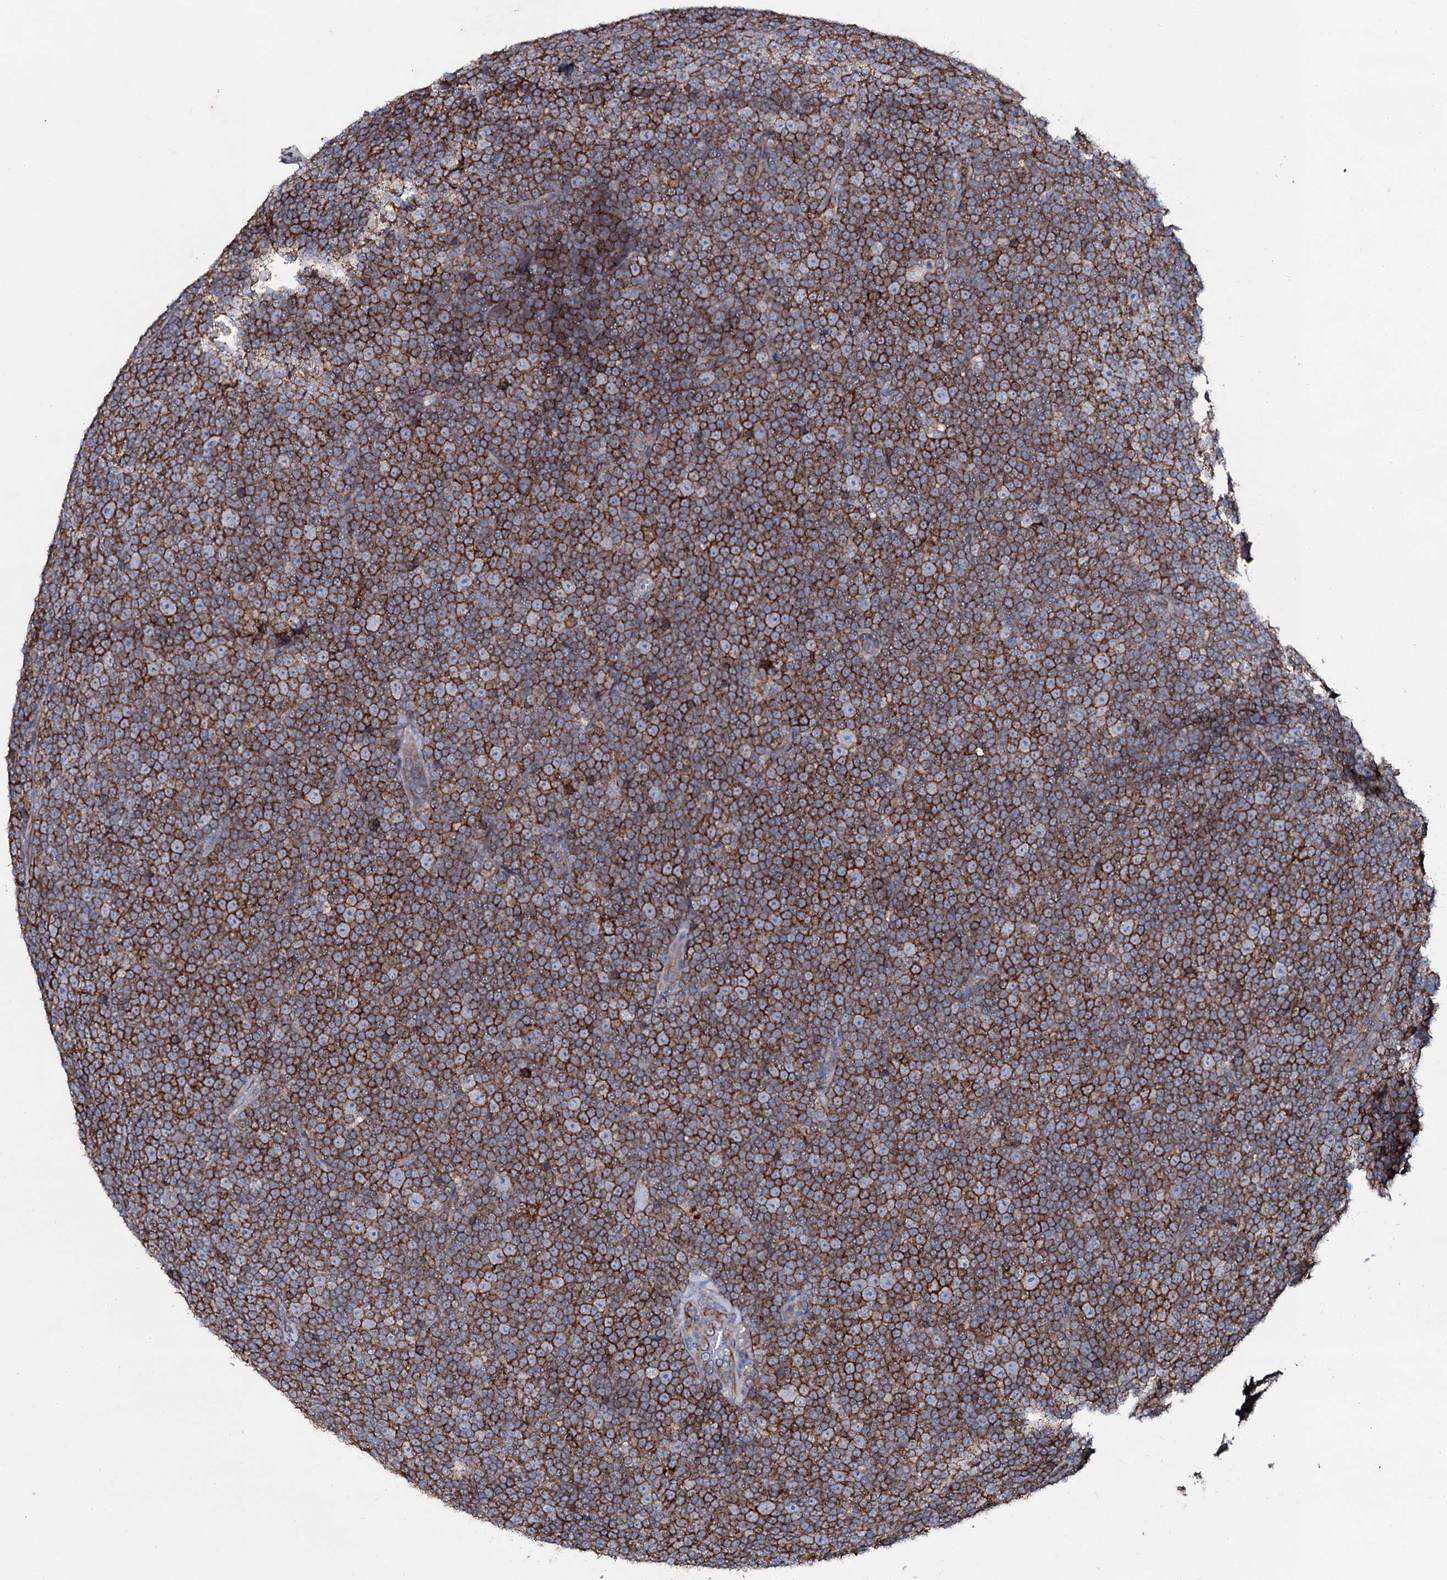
{"staining": {"intensity": "strong", "quantity": ">75%", "location": "cytoplasmic/membranous"}, "tissue": "lymphoma", "cell_type": "Tumor cells", "image_type": "cancer", "snomed": [{"axis": "morphology", "description": "Malignant lymphoma, non-Hodgkin's type, Low grade"}, {"axis": "topography", "description": "Lymph node"}], "caption": "Human lymphoma stained for a protein (brown) demonstrates strong cytoplasmic/membranous positive expression in approximately >75% of tumor cells.", "gene": "SNAP23", "patient": {"sex": "female", "age": 67}}